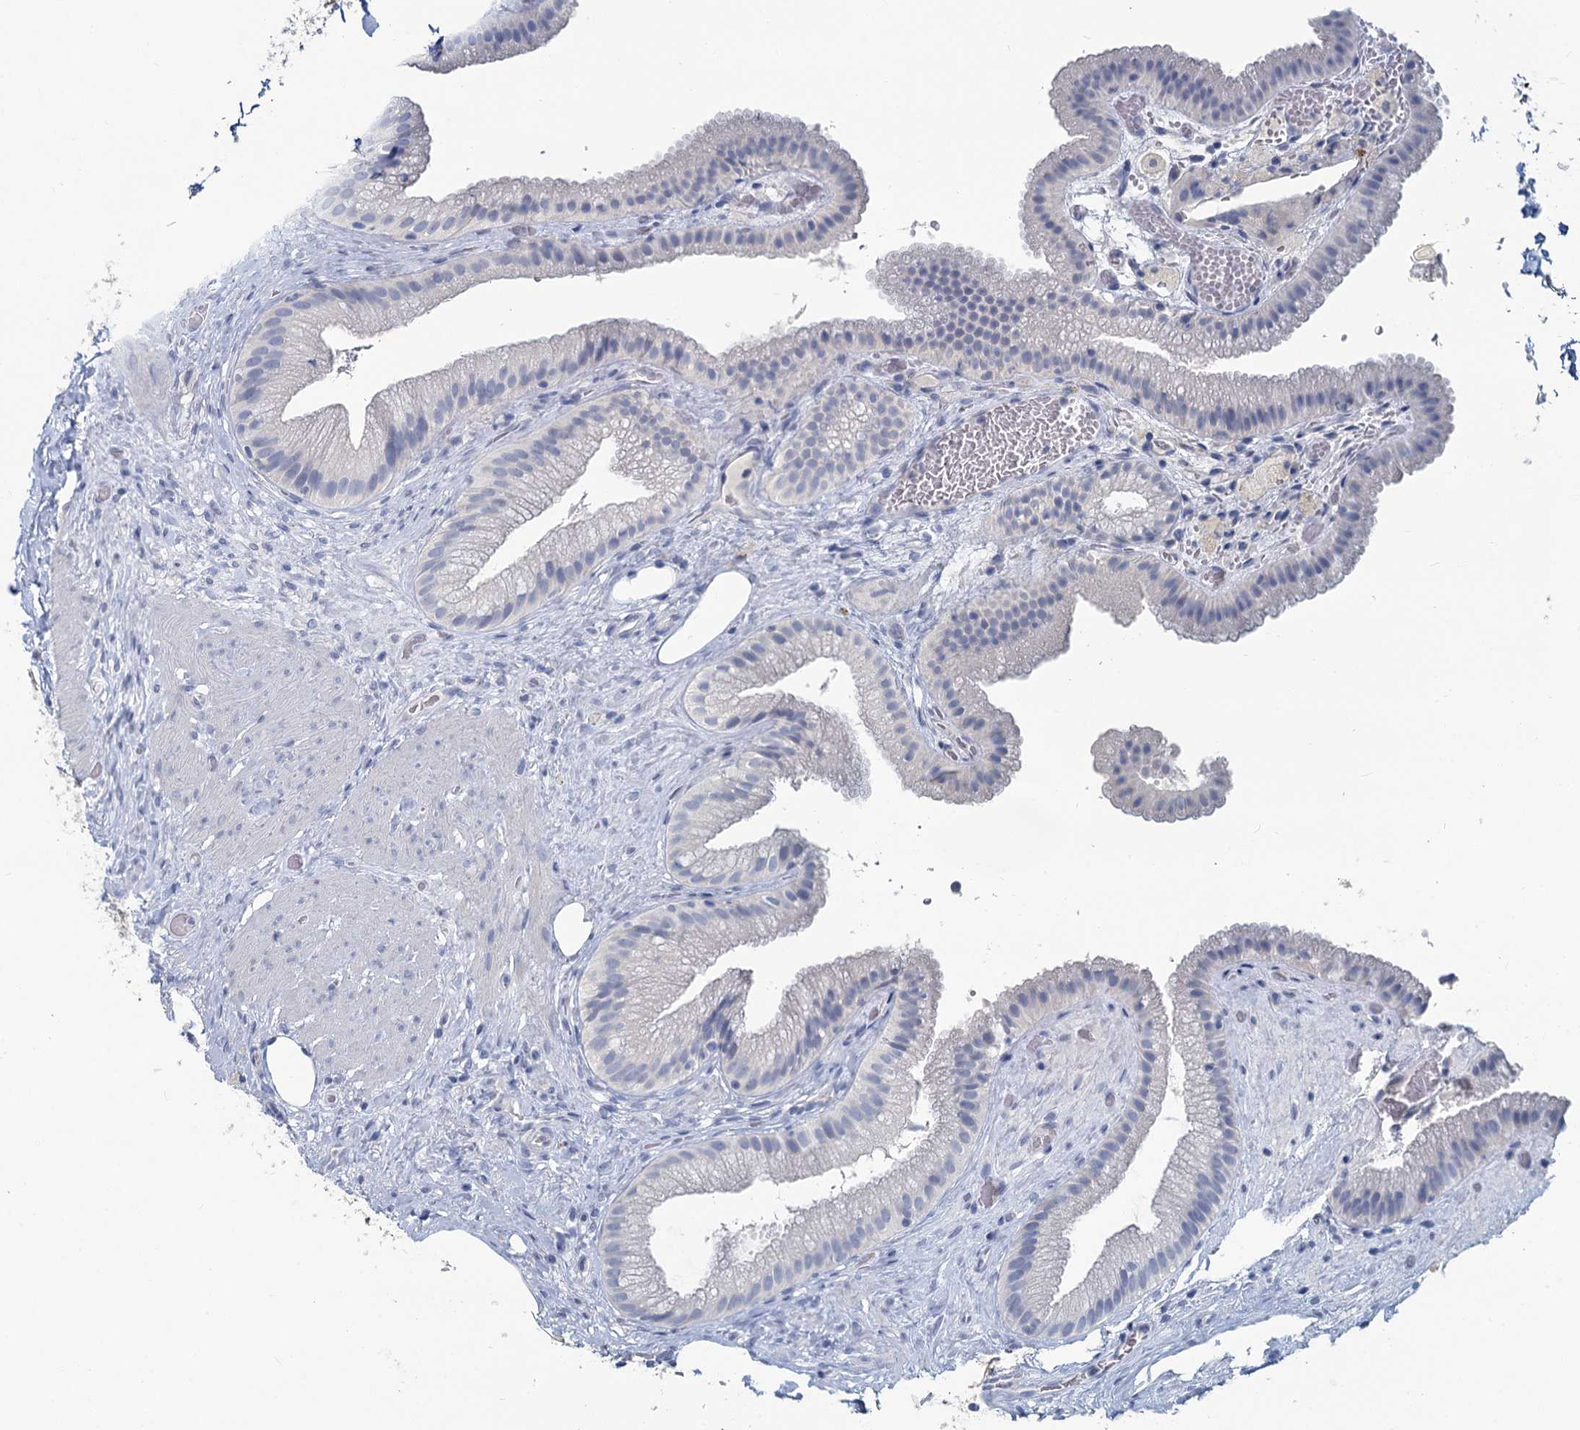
{"staining": {"intensity": "negative", "quantity": "none", "location": "none"}, "tissue": "gallbladder", "cell_type": "Glandular cells", "image_type": "normal", "snomed": [{"axis": "morphology", "description": "Normal tissue, NOS"}, {"axis": "morphology", "description": "Inflammation, NOS"}, {"axis": "topography", "description": "Gallbladder"}], "caption": "A high-resolution image shows IHC staining of unremarkable gallbladder, which demonstrates no significant staining in glandular cells. (IHC, brightfield microscopy, high magnification).", "gene": "CHGA", "patient": {"sex": "male", "age": 51}}